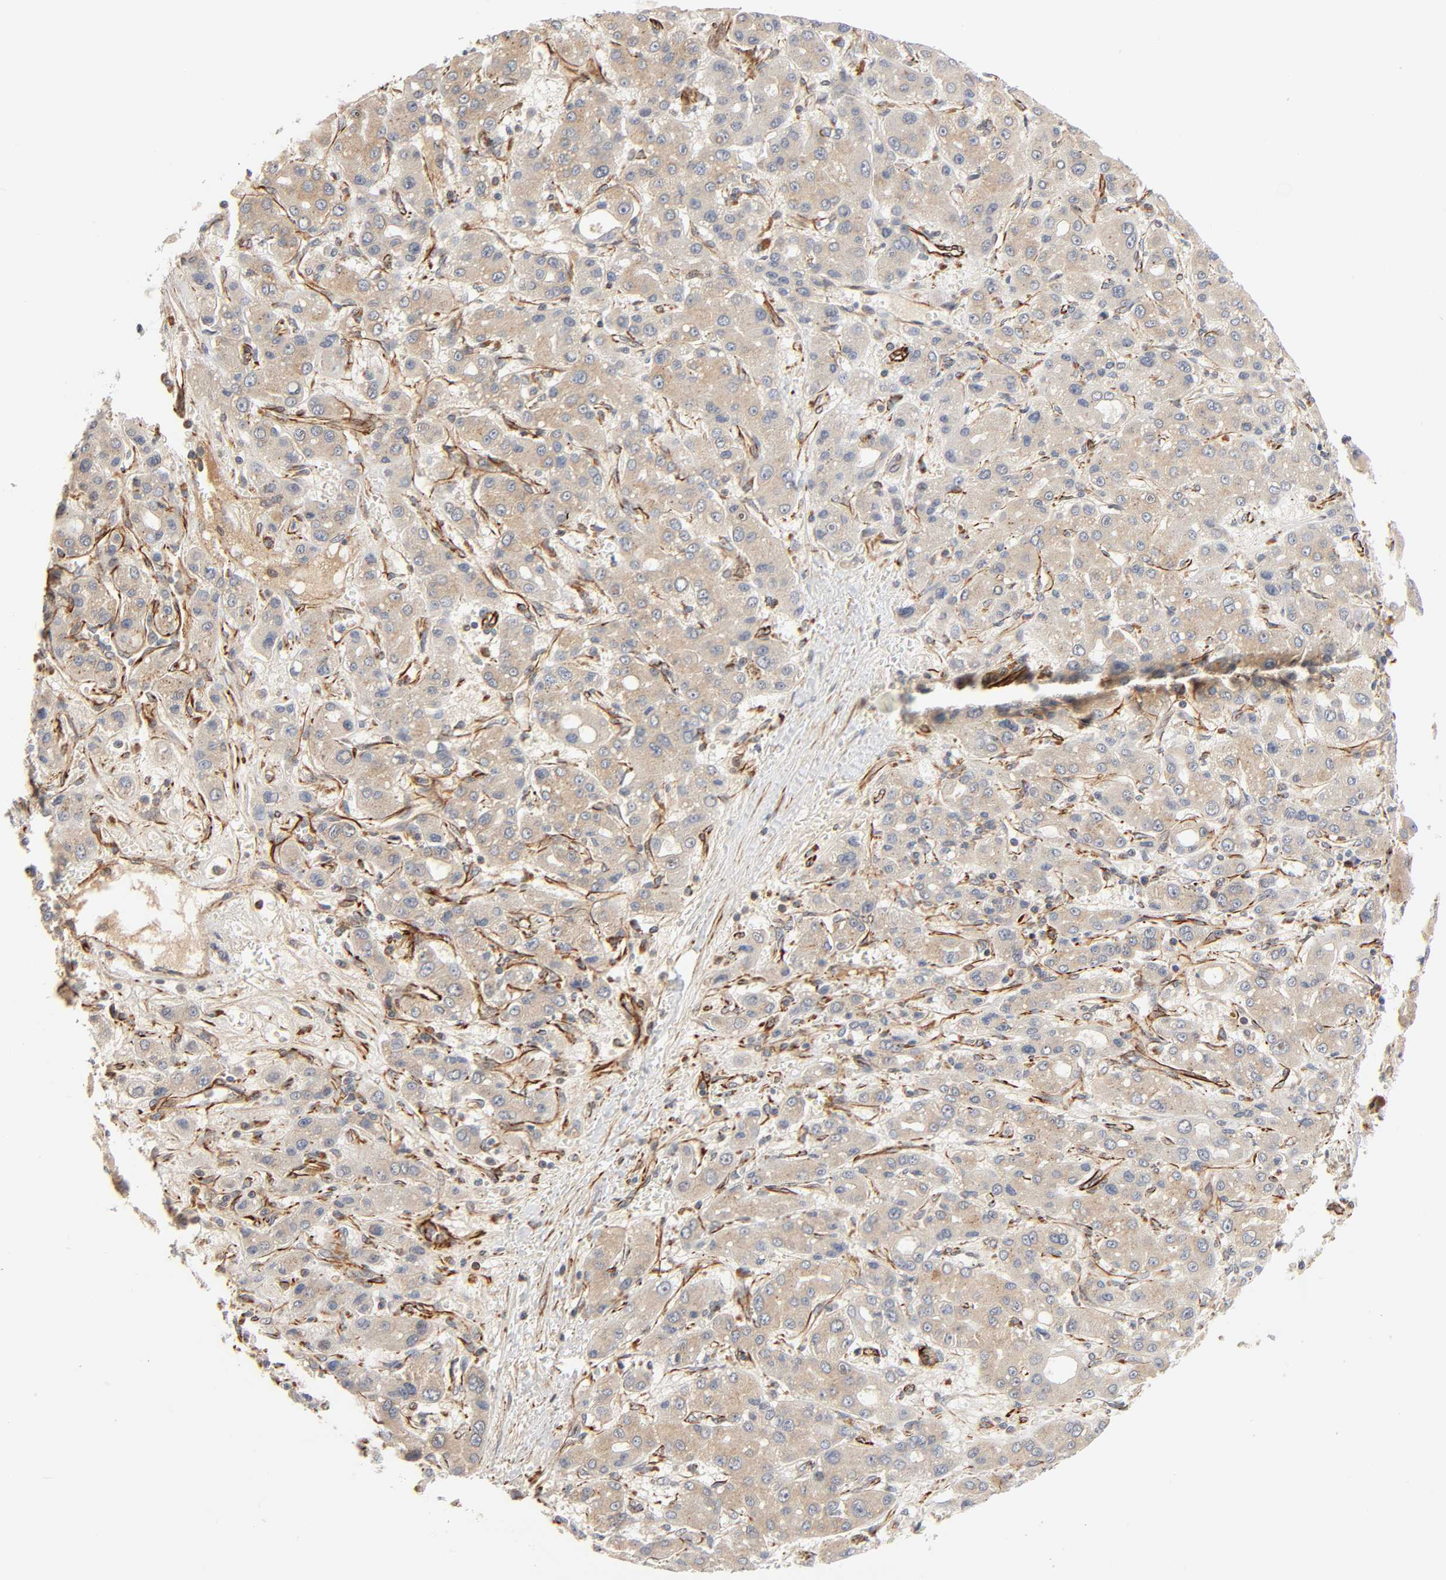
{"staining": {"intensity": "moderate", "quantity": ">75%", "location": "cytoplasmic/membranous"}, "tissue": "liver cancer", "cell_type": "Tumor cells", "image_type": "cancer", "snomed": [{"axis": "morphology", "description": "Carcinoma, Hepatocellular, NOS"}, {"axis": "topography", "description": "Liver"}], "caption": "The micrograph exhibits a brown stain indicating the presence of a protein in the cytoplasmic/membranous of tumor cells in liver cancer (hepatocellular carcinoma). The protein of interest is shown in brown color, while the nuclei are stained blue.", "gene": "REEP6", "patient": {"sex": "male", "age": 55}}